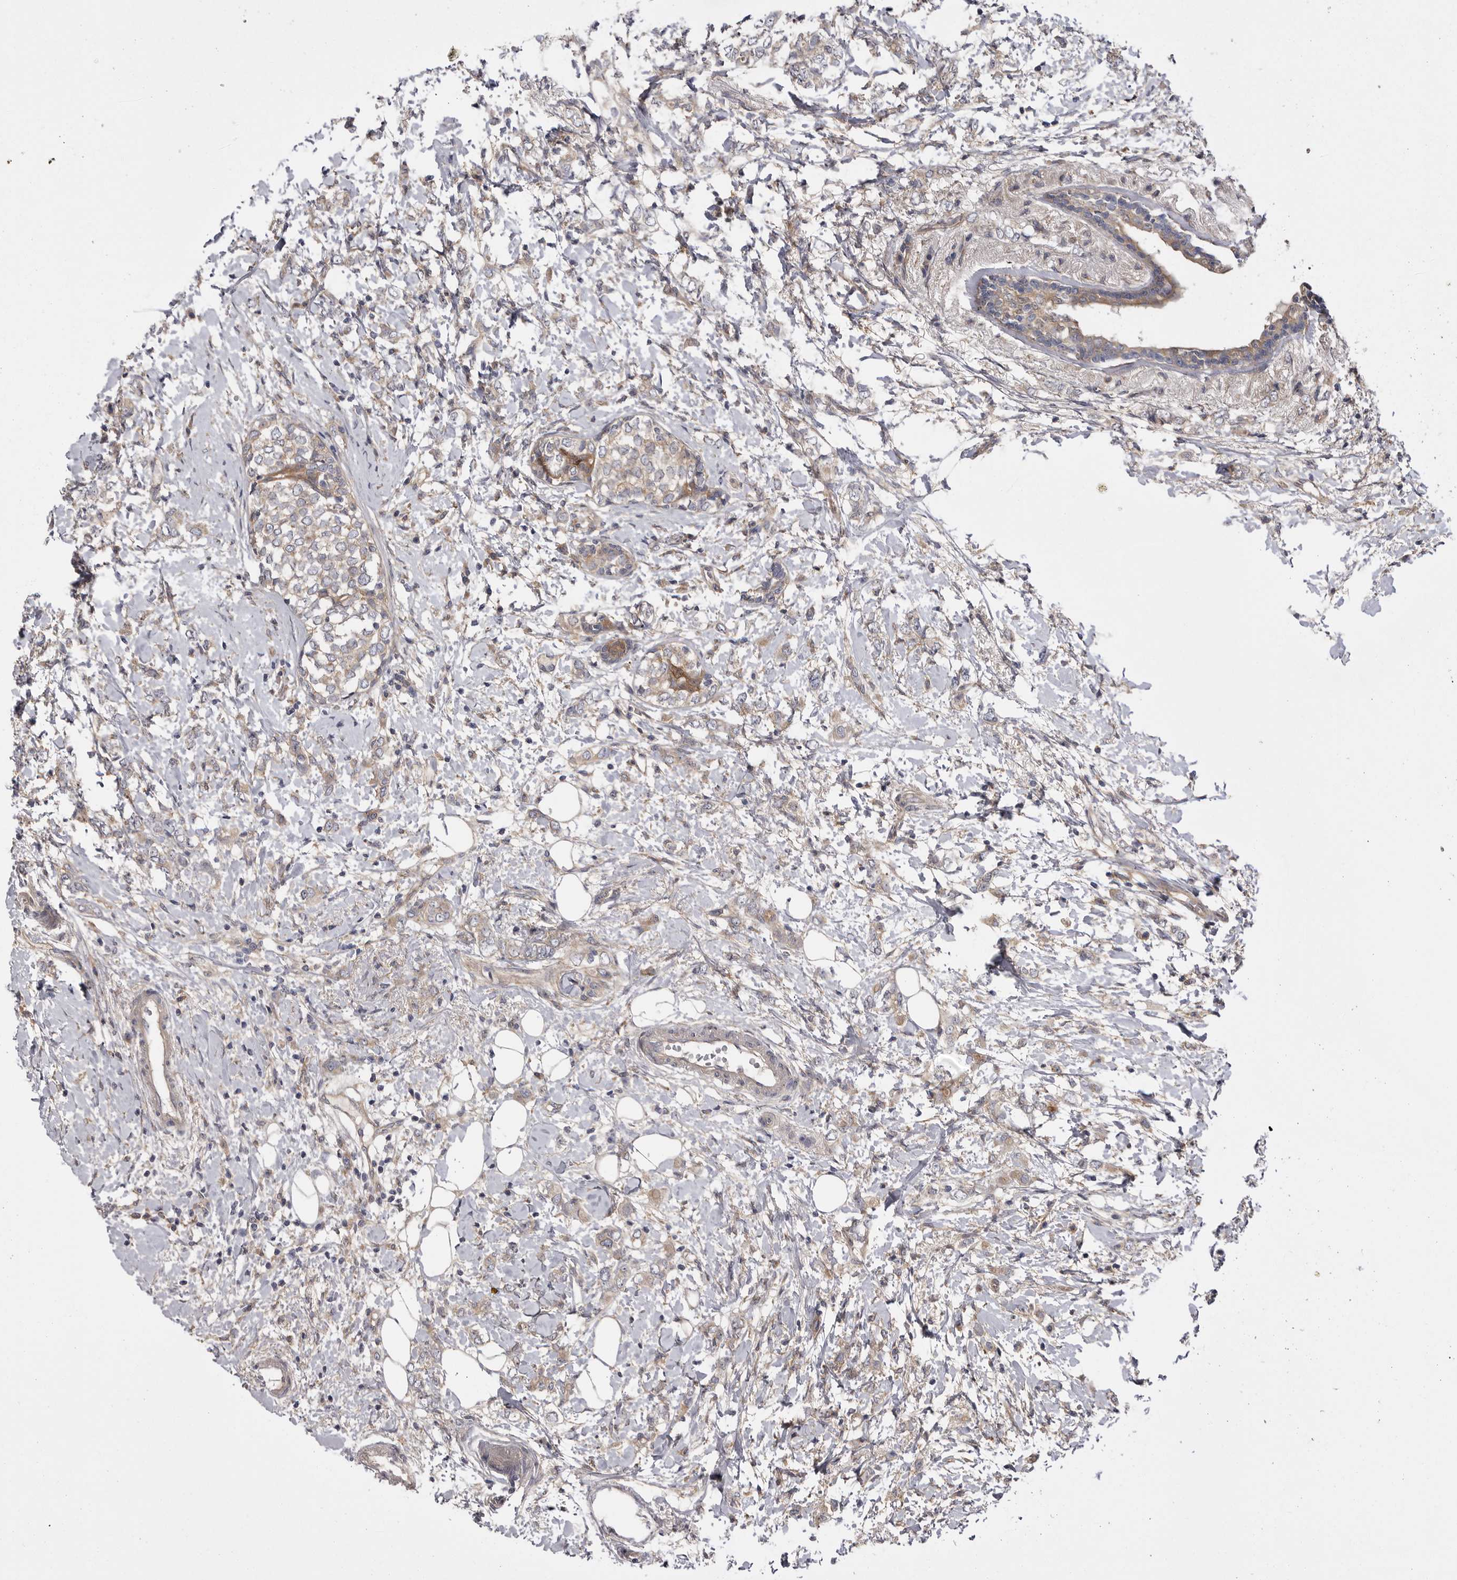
{"staining": {"intensity": "weak", "quantity": "25%-75%", "location": "cytoplasmic/membranous"}, "tissue": "breast cancer", "cell_type": "Tumor cells", "image_type": "cancer", "snomed": [{"axis": "morphology", "description": "Normal tissue, NOS"}, {"axis": "morphology", "description": "Lobular carcinoma"}, {"axis": "topography", "description": "Breast"}], "caption": "This histopathology image reveals breast cancer (lobular carcinoma) stained with IHC to label a protein in brown. The cytoplasmic/membranous of tumor cells show weak positivity for the protein. Nuclei are counter-stained blue.", "gene": "OSBPL9", "patient": {"sex": "female", "age": 47}}